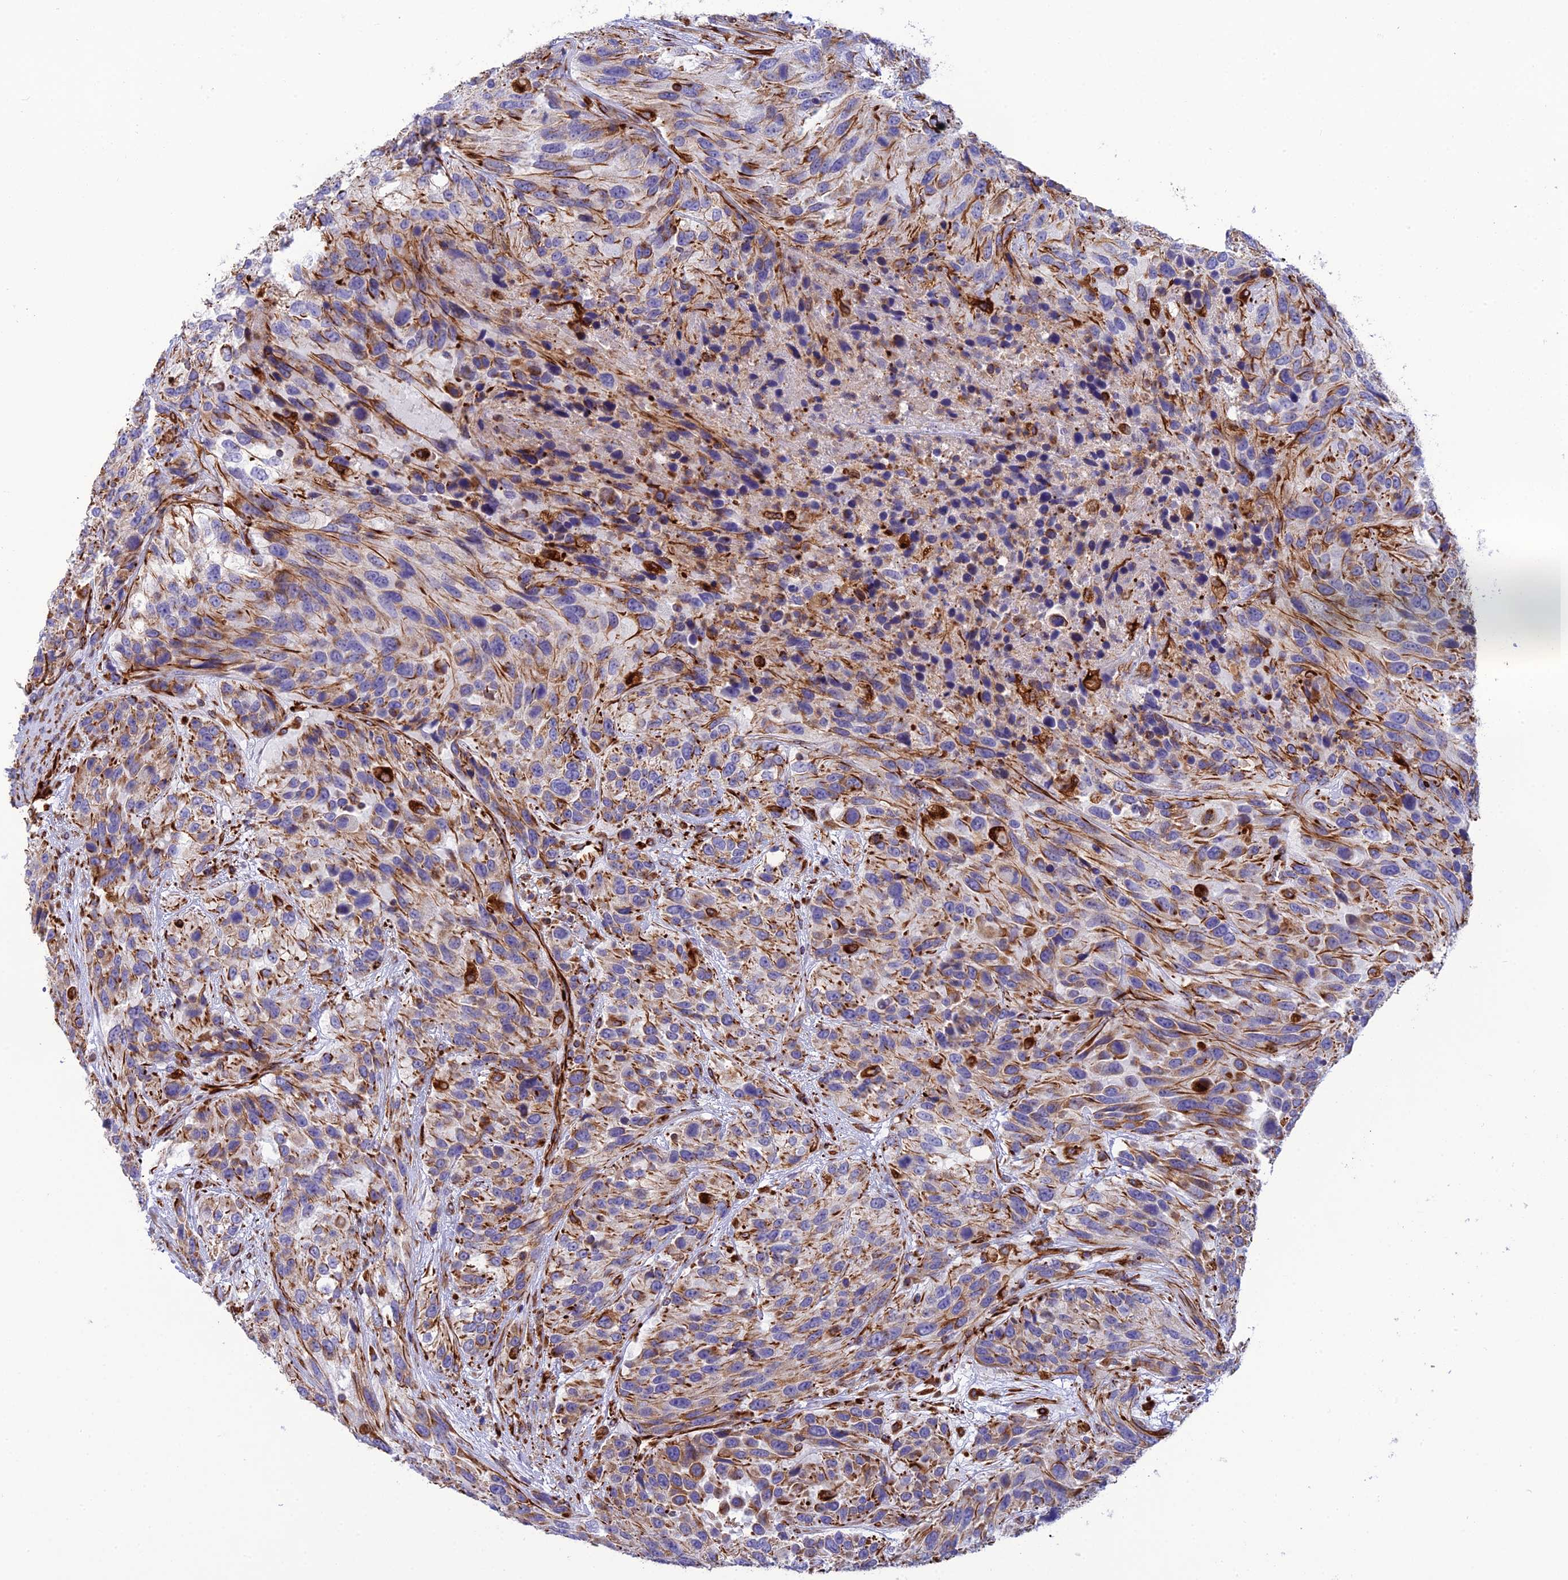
{"staining": {"intensity": "strong", "quantity": "<25%", "location": "cytoplasmic/membranous"}, "tissue": "urothelial cancer", "cell_type": "Tumor cells", "image_type": "cancer", "snomed": [{"axis": "morphology", "description": "Urothelial carcinoma, High grade"}, {"axis": "topography", "description": "Urinary bladder"}], "caption": "Urothelial cancer stained with a brown dye shows strong cytoplasmic/membranous positive expression in approximately <25% of tumor cells.", "gene": "FBXL20", "patient": {"sex": "female", "age": 70}}